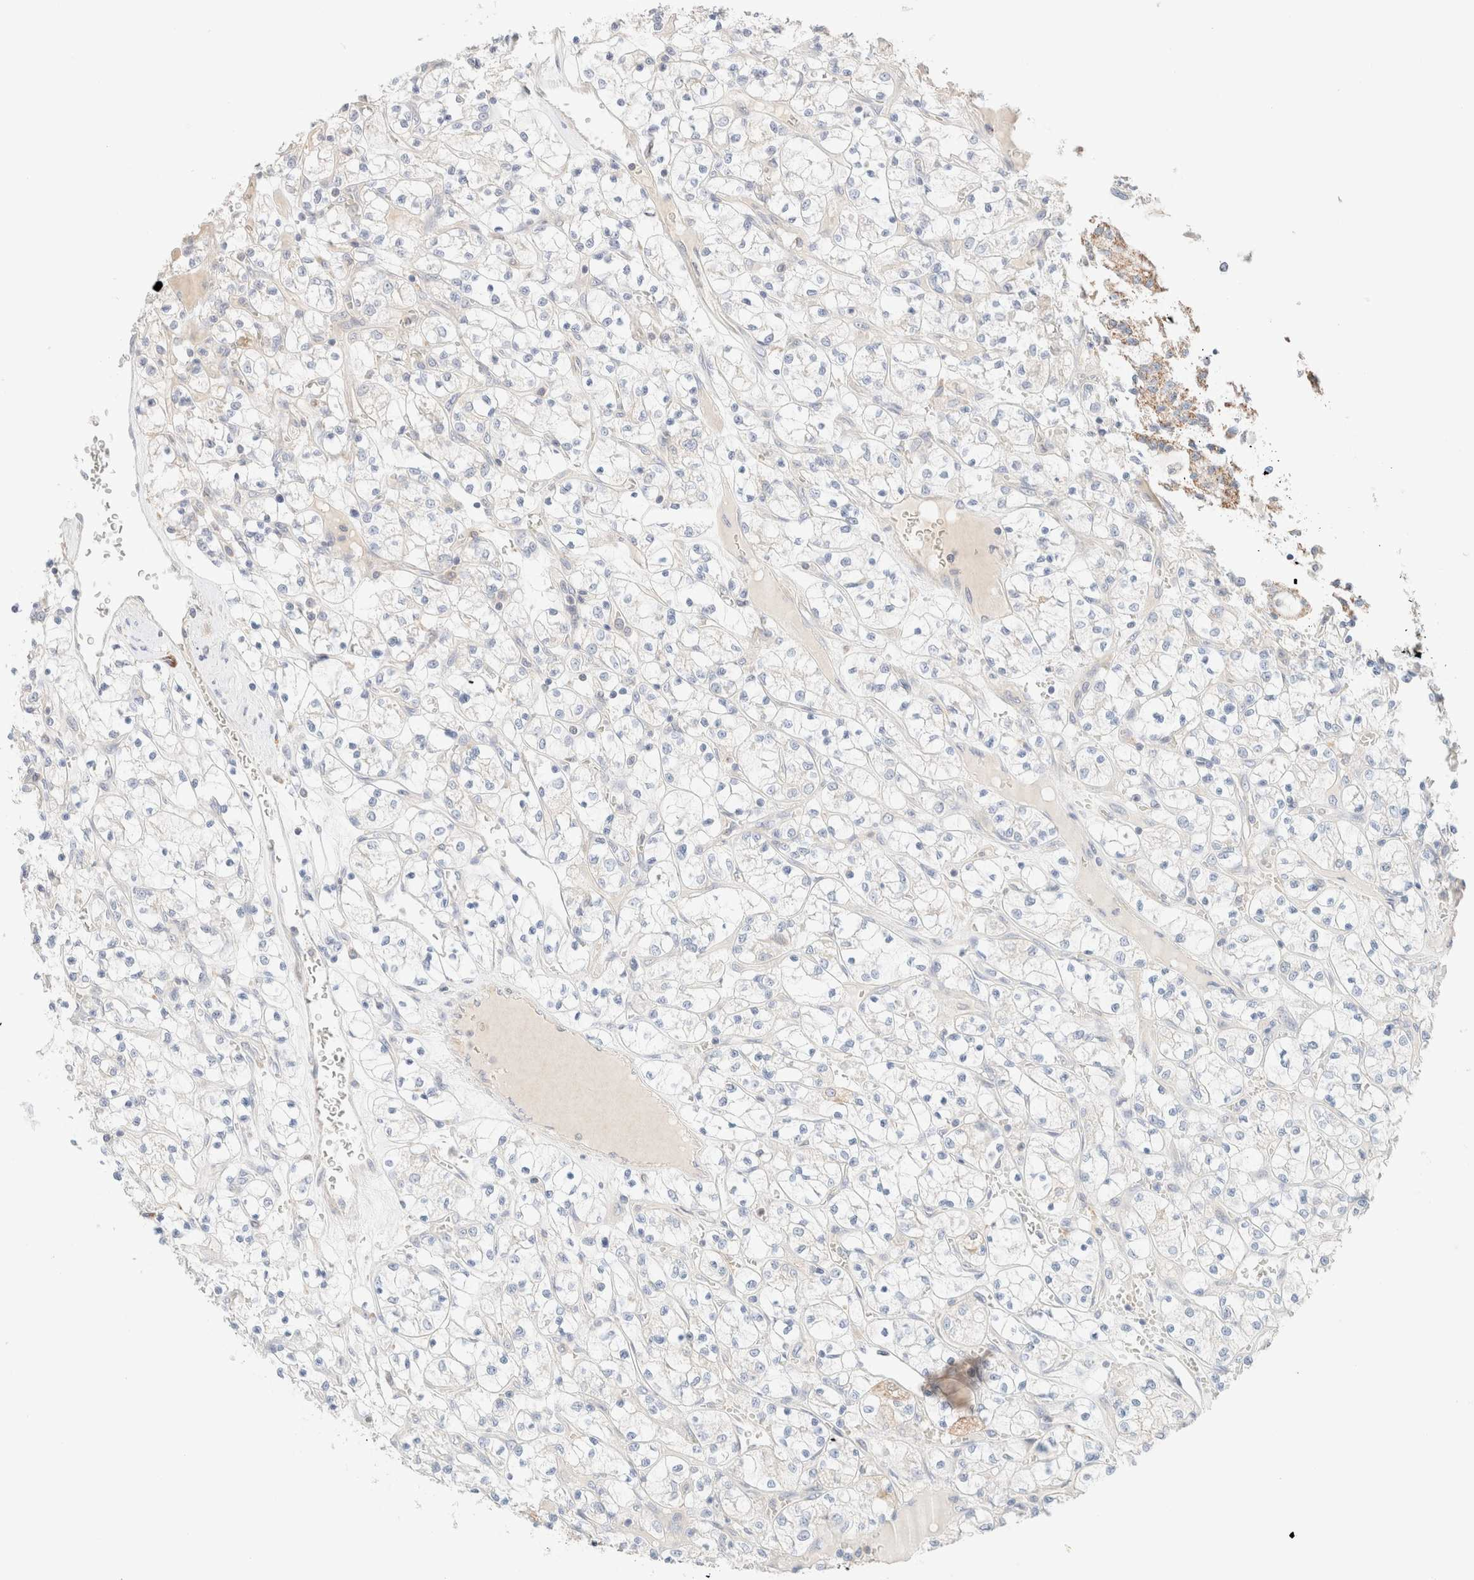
{"staining": {"intensity": "negative", "quantity": "none", "location": "none"}, "tissue": "renal cancer", "cell_type": "Tumor cells", "image_type": "cancer", "snomed": [{"axis": "morphology", "description": "Adenocarcinoma, NOS"}, {"axis": "topography", "description": "Kidney"}], "caption": "High power microscopy photomicrograph of an immunohistochemistry (IHC) image of renal cancer, revealing no significant positivity in tumor cells.", "gene": "SARM1", "patient": {"sex": "female", "age": 69}}